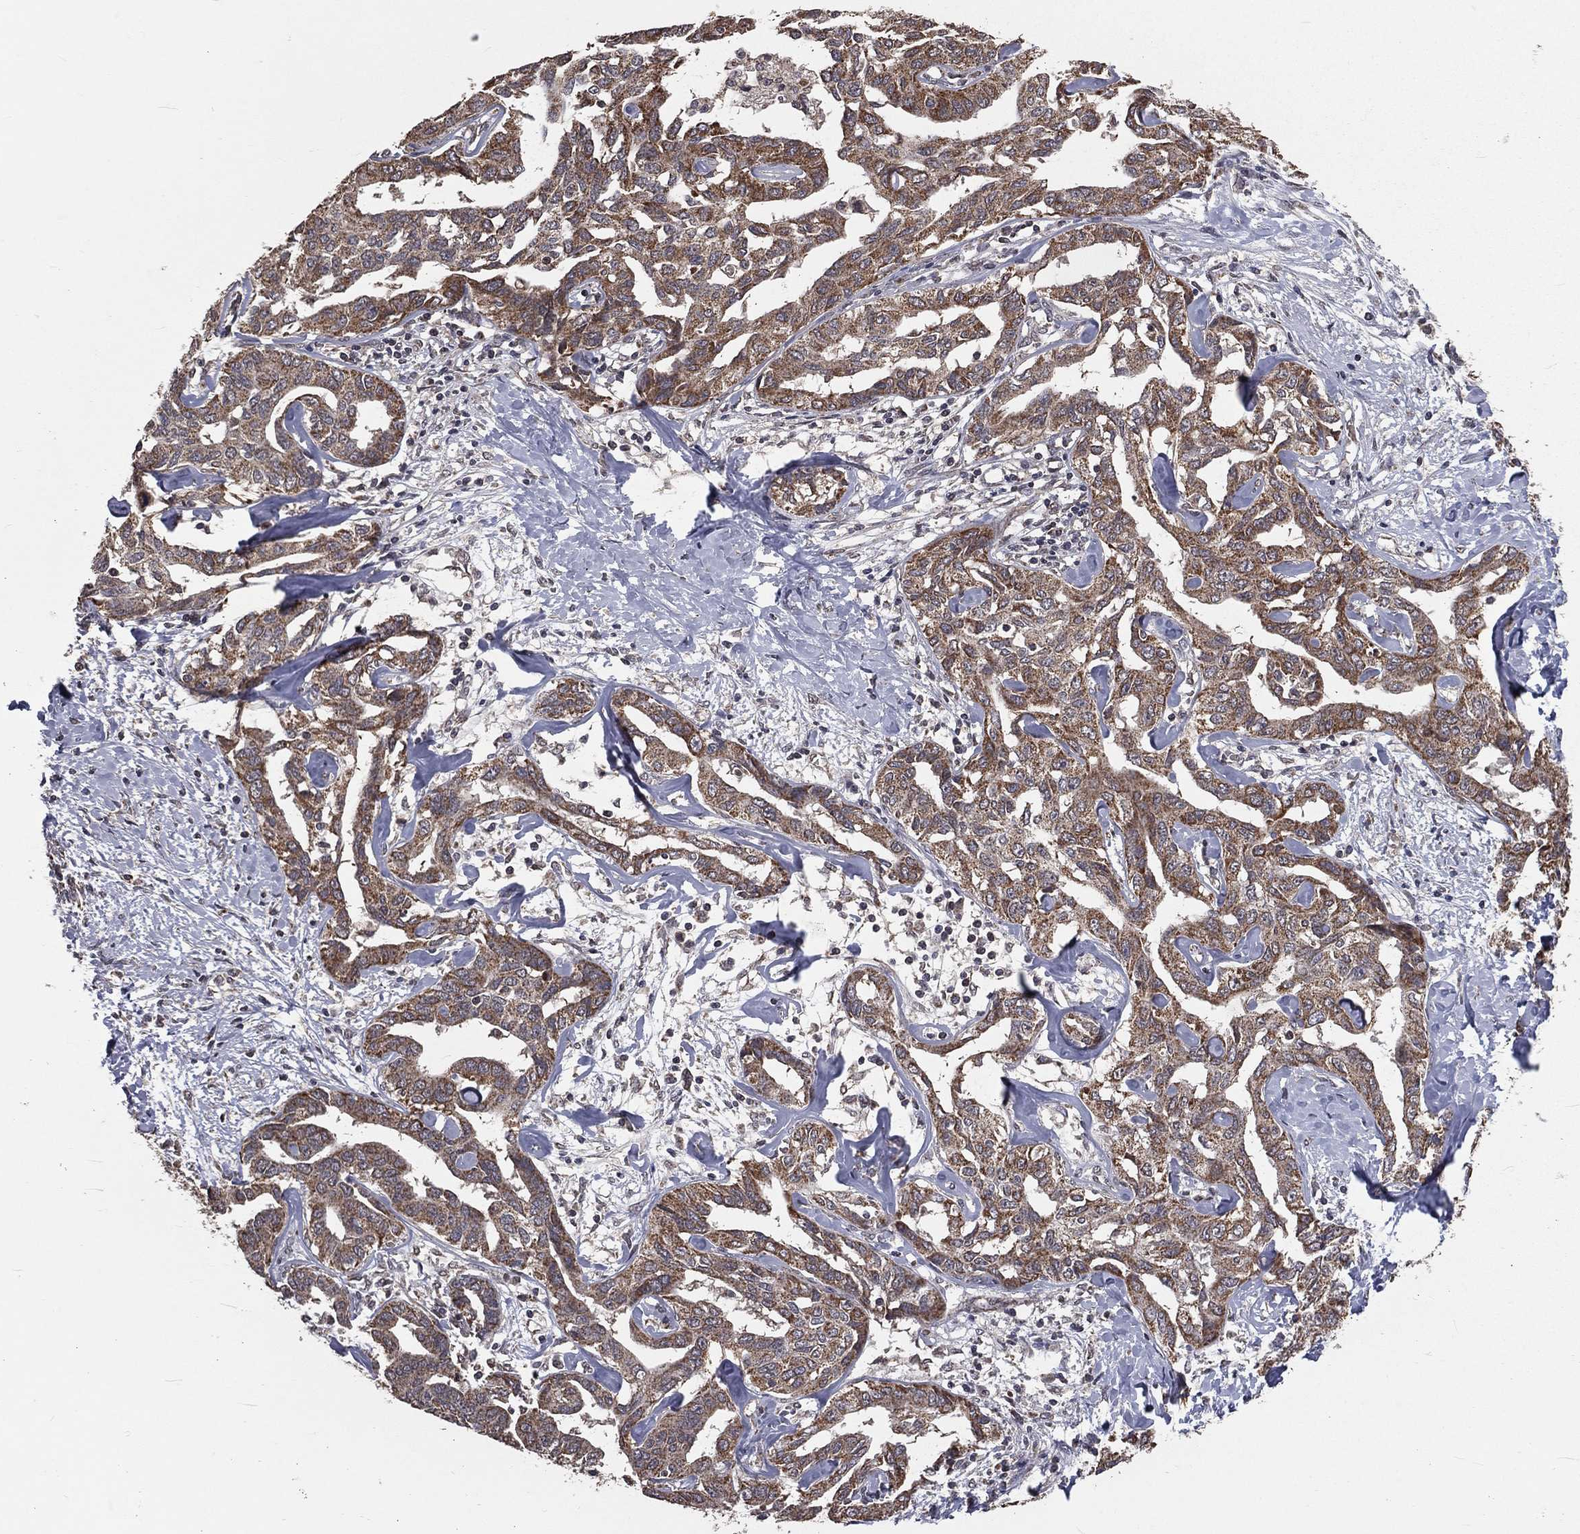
{"staining": {"intensity": "moderate", "quantity": ">75%", "location": "cytoplasmic/membranous"}, "tissue": "liver cancer", "cell_type": "Tumor cells", "image_type": "cancer", "snomed": [{"axis": "morphology", "description": "Cholangiocarcinoma"}, {"axis": "topography", "description": "Liver"}], "caption": "Liver cholangiocarcinoma was stained to show a protein in brown. There is medium levels of moderate cytoplasmic/membranous positivity in approximately >75% of tumor cells.", "gene": "MRPL46", "patient": {"sex": "male", "age": 59}}